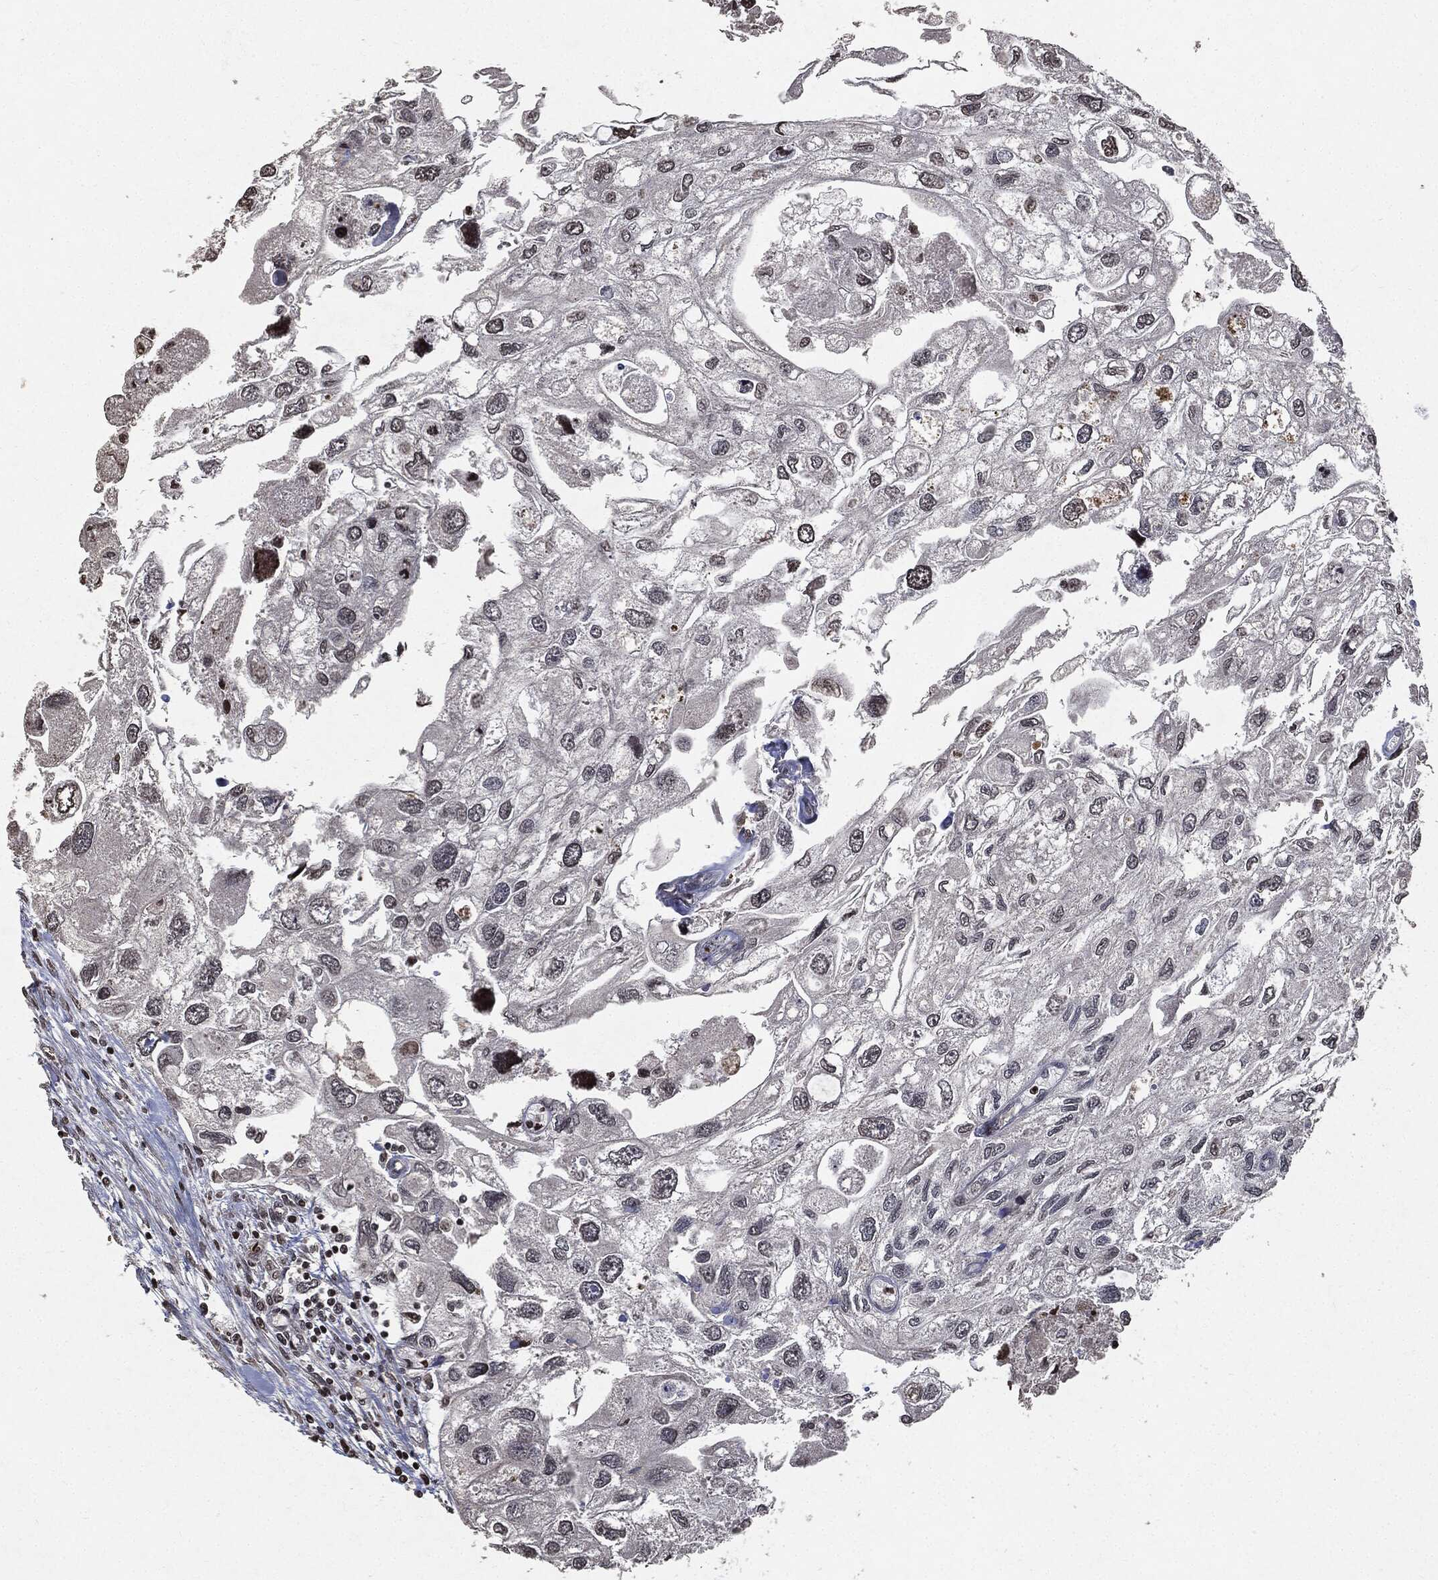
{"staining": {"intensity": "negative", "quantity": "none", "location": "none"}, "tissue": "urothelial cancer", "cell_type": "Tumor cells", "image_type": "cancer", "snomed": [{"axis": "morphology", "description": "Urothelial carcinoma, High grade"}, {"axis": "topography", "description": "Urinary bladder"}], "caption": "IHC histopathology image of neoplastic tissue: human urothelial cancer stained with DAB demonstrates no significant protein staining in tumor cells.", "gene": "JUN", "patient": {"sex": "male", "age": 59}}